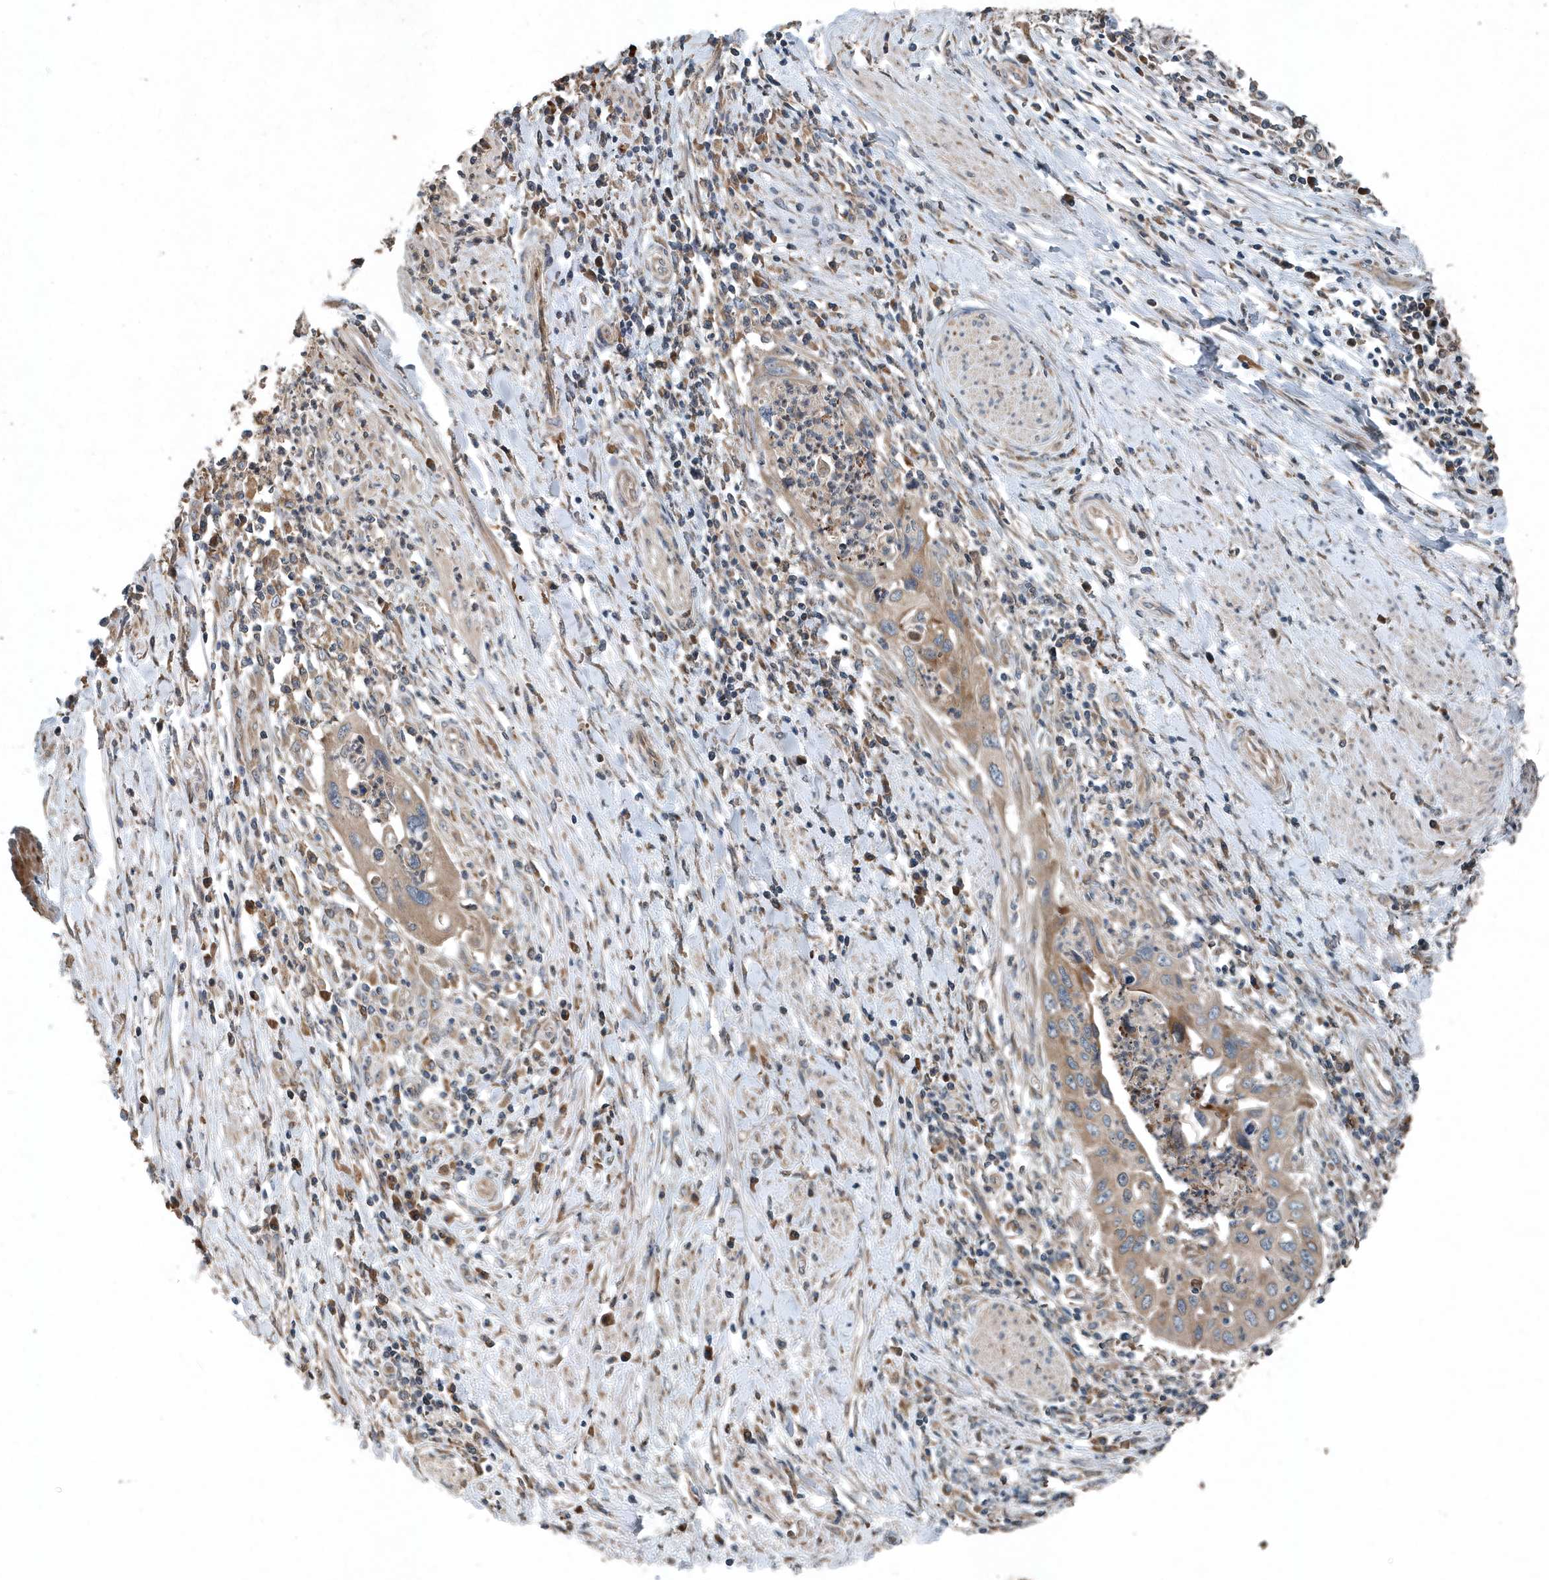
{"staining": {"intensity": "weak", "quantity": ">75%", "location": "cytoplasmic/membranous"}, "tissue": "cervical cancer", "cell_type": "Tumor cells", "image_type": "cancer", "snomed": [{"axis": "morphology", "description": "Squamous cell carcinoma, NOS"}, {"axis": "topography", "description": "Cervix"}], "caption": "A brown stain labels weak cytoplasmic/membranous expression of a protein in cervical cancer (squamous cell carcinoma) tumor cells. (DAB = brown stain, brightfield microscopy at high magnification).", "gene": "SCFD2", "patient": {"sex": "female", "age": 38}}